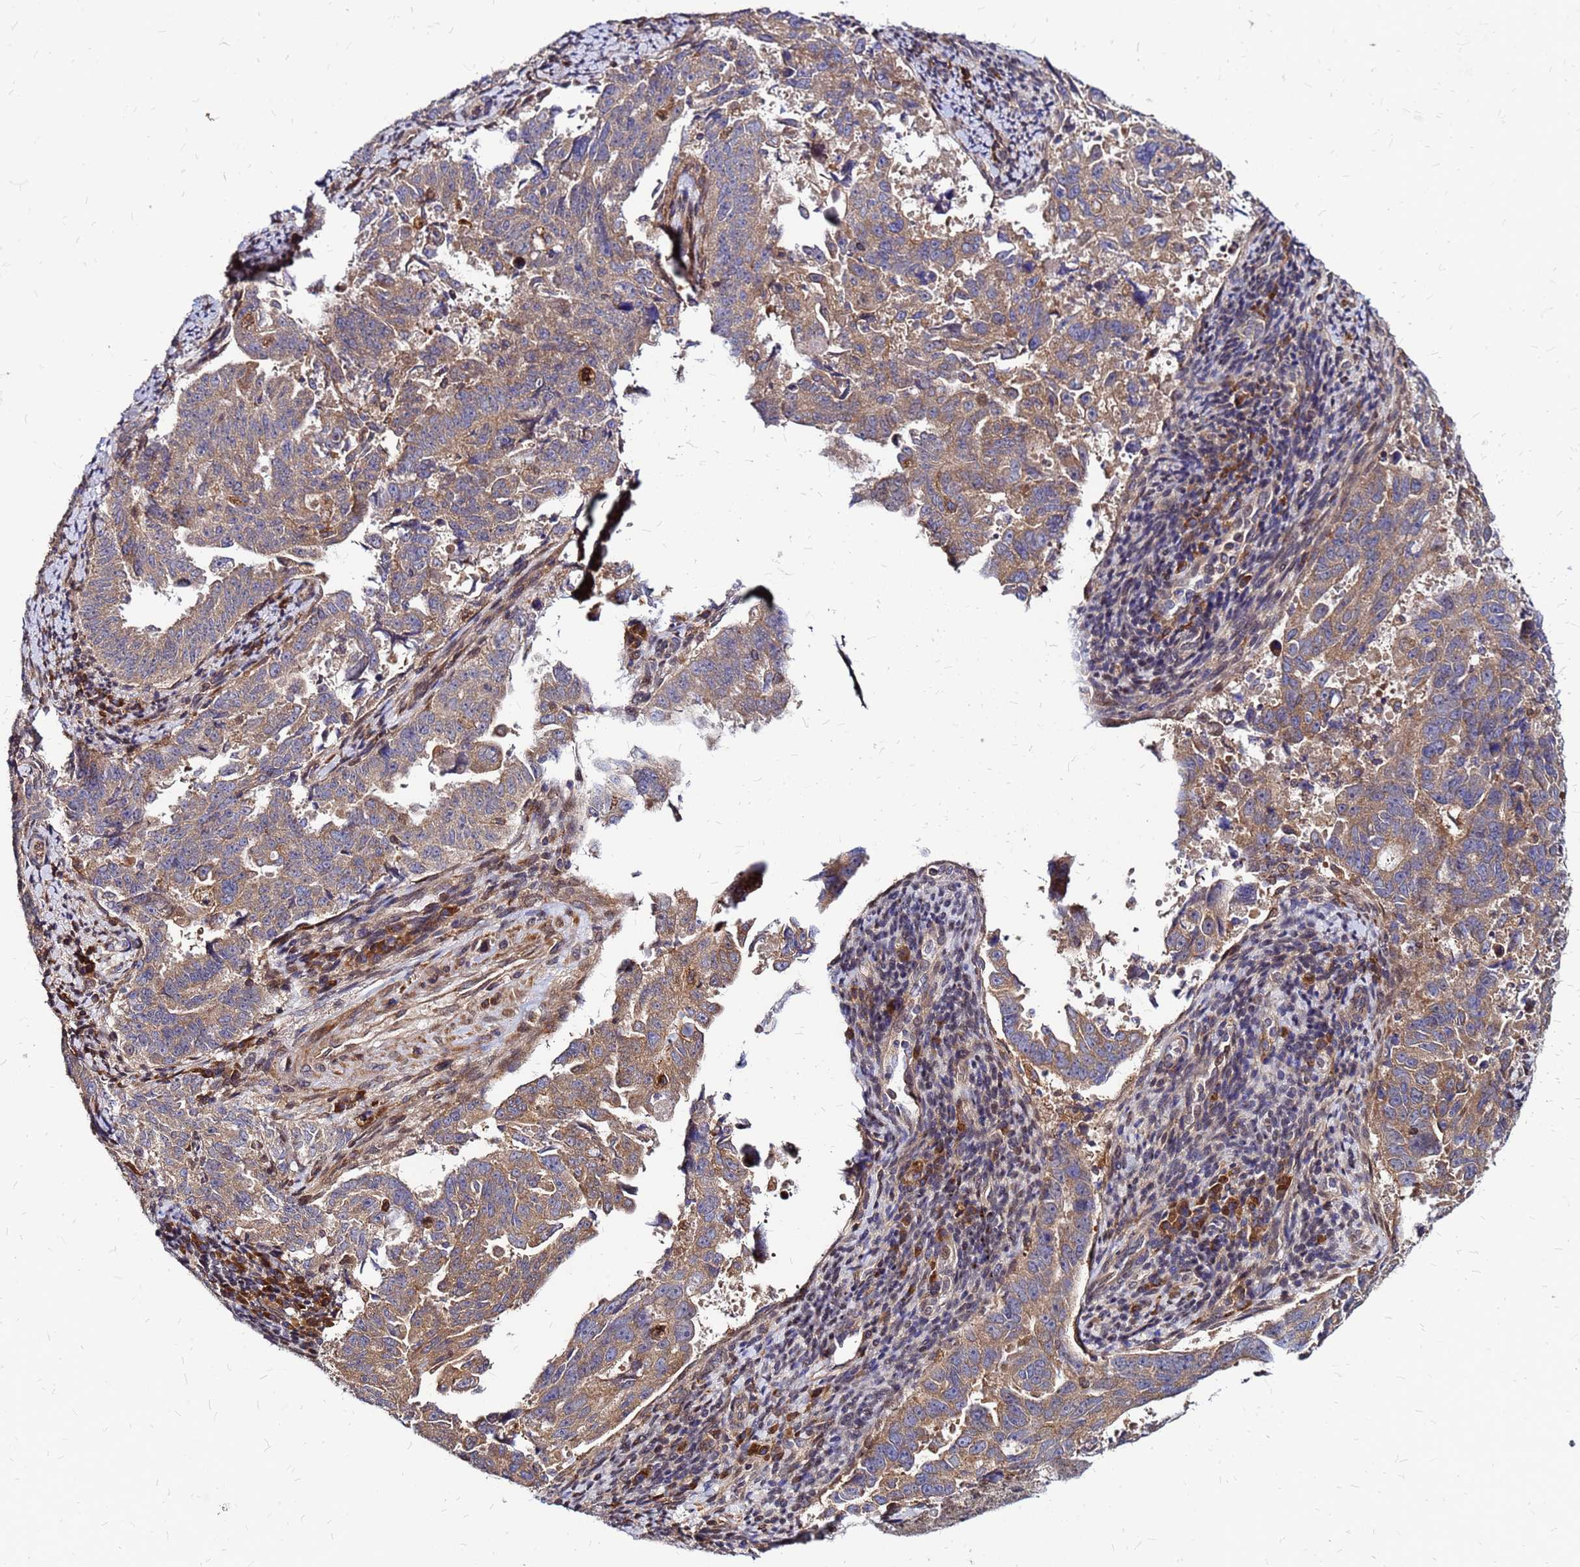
{"staining": {"intensity": "weak", "quantity": ">75%", "location": "cytoplasmic/membranous"}, "tissue": "endometrial cancer", "cell_type": "Tumor cells", "image_type": "cancer", "snomed": [{"axis": "morphology", "description": "Adenocarcinoma, NOS"}, {"axis": "topography", "description": "Endometrium"}], "caption": "This is an image of immunohistochemistry staining of endometrial cancer (adenocarcinoma), which shows weak staining in the cytoplasmic/membranous of tumor cells.", "gene": "CYBC1", "patient": {"sex": "female", "age": 65}}